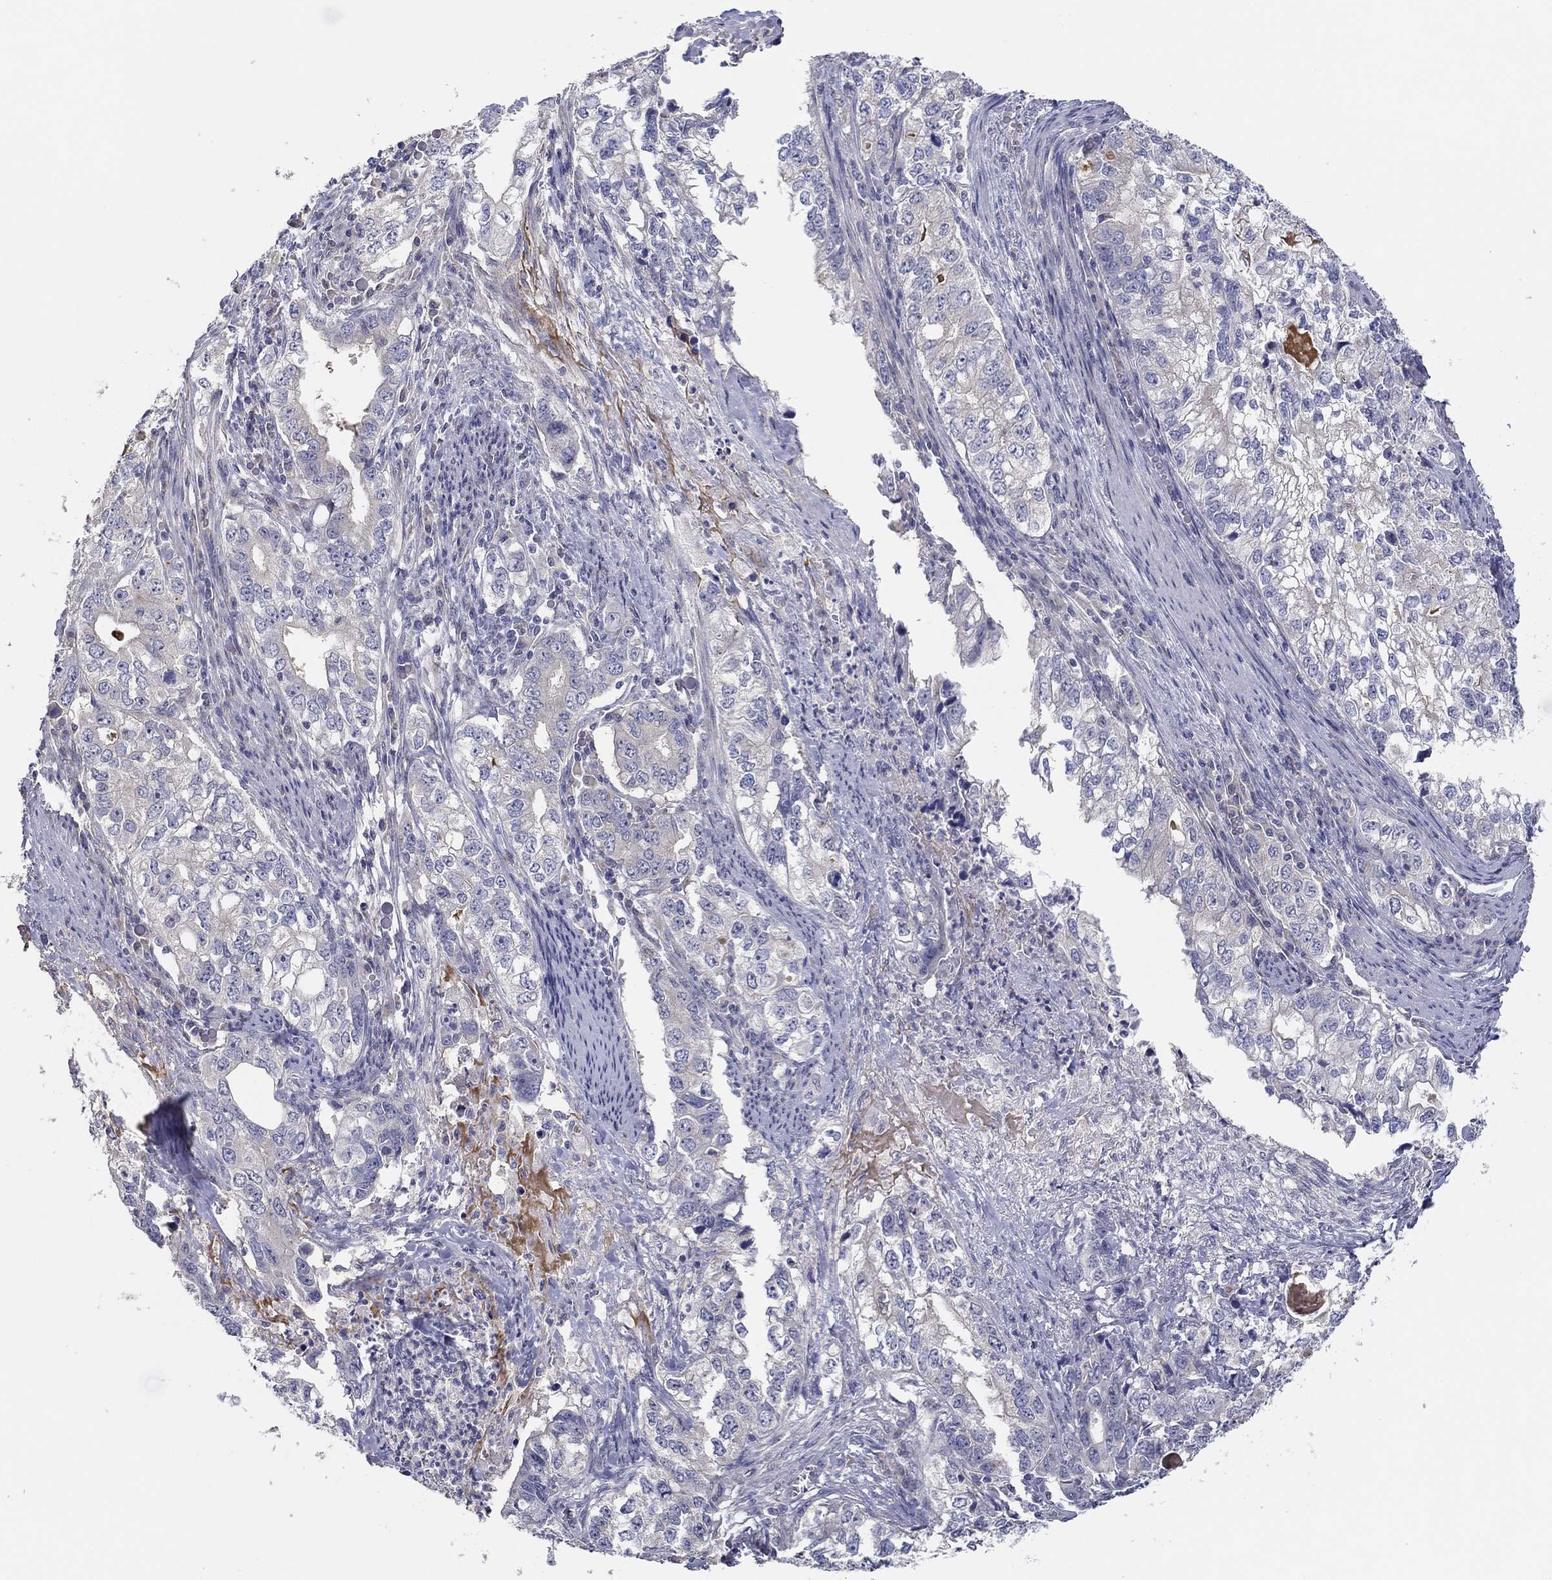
{"staining": {"intensity": "negative", "quantity": "none", "location": "none"}, "tissue": "stomach cancer", "cell_type": "Tumor cells", "image_type": "cancer", "snomed": [{"axis": "morphology", "description": "Adenocarcinoma, NOS"}, {"axis": "topography", "description": "Stomach, lower"}], "caption": "Tumor cells are negative for protein expression in human stomach cancer (adenocarcinoma).", "gene": "DOCK3", "patient": {"sex": "female", "age": 72}}